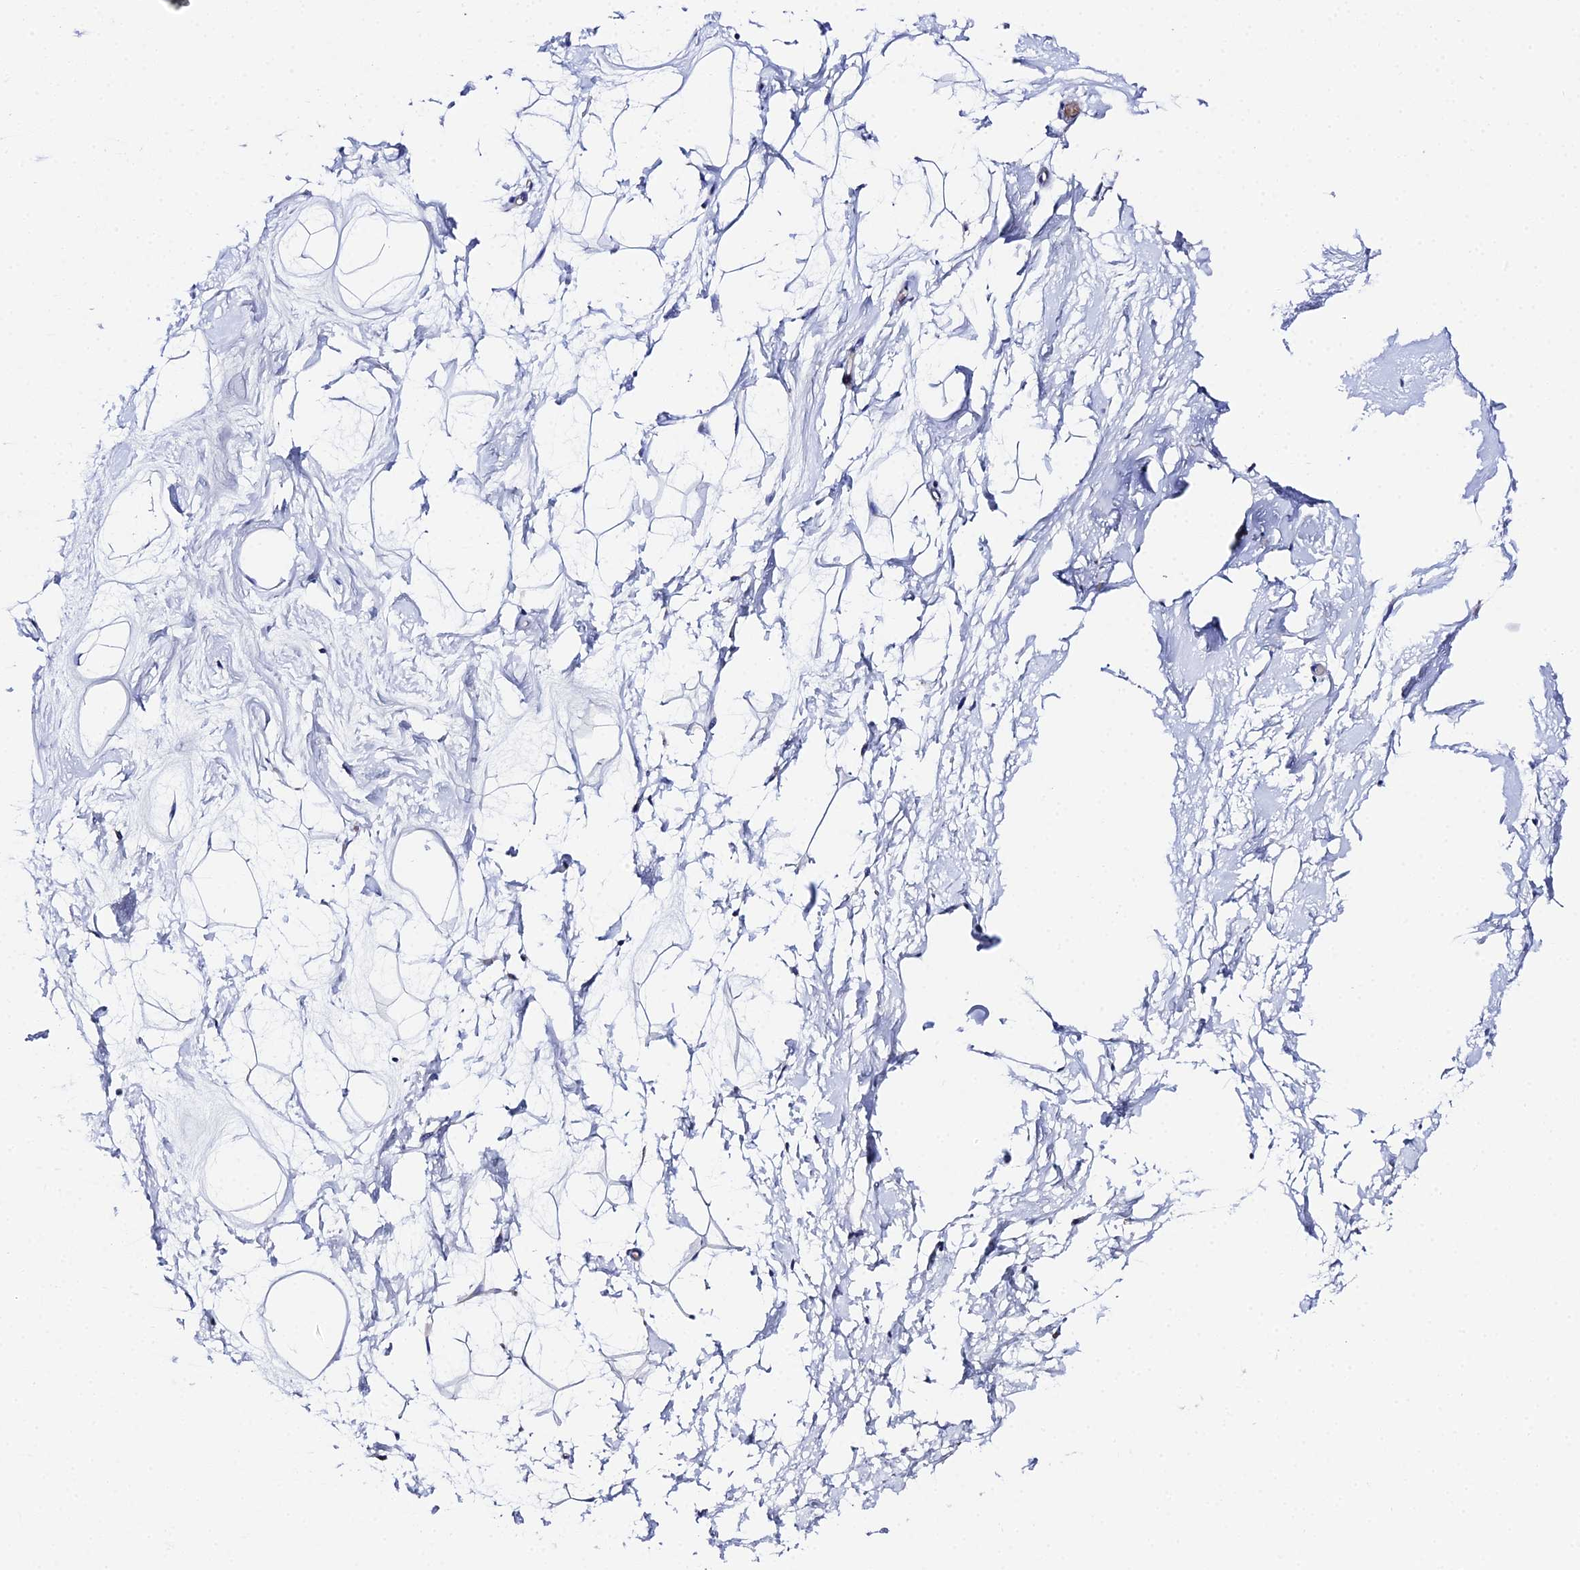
{"staining": {"intensity": "negative", "quantity": "none", "location": "none"}, "tissue": "breast", "cell_type": "Adipocytes", "image_type": "normal", "snomed": [{"axis": "morphology", "description": "Normal tissue, NOS"}, {"axis": "morphology", "description": "Adenoma, NOS"}, {"axis": "topography", "description": "Breast"}], "caption": "This is an IHC micrograph of normal breast. There is no staining in adipocytes.", "gene": "UBE2L3", "patient": {"sex": "female", "age": 23}}